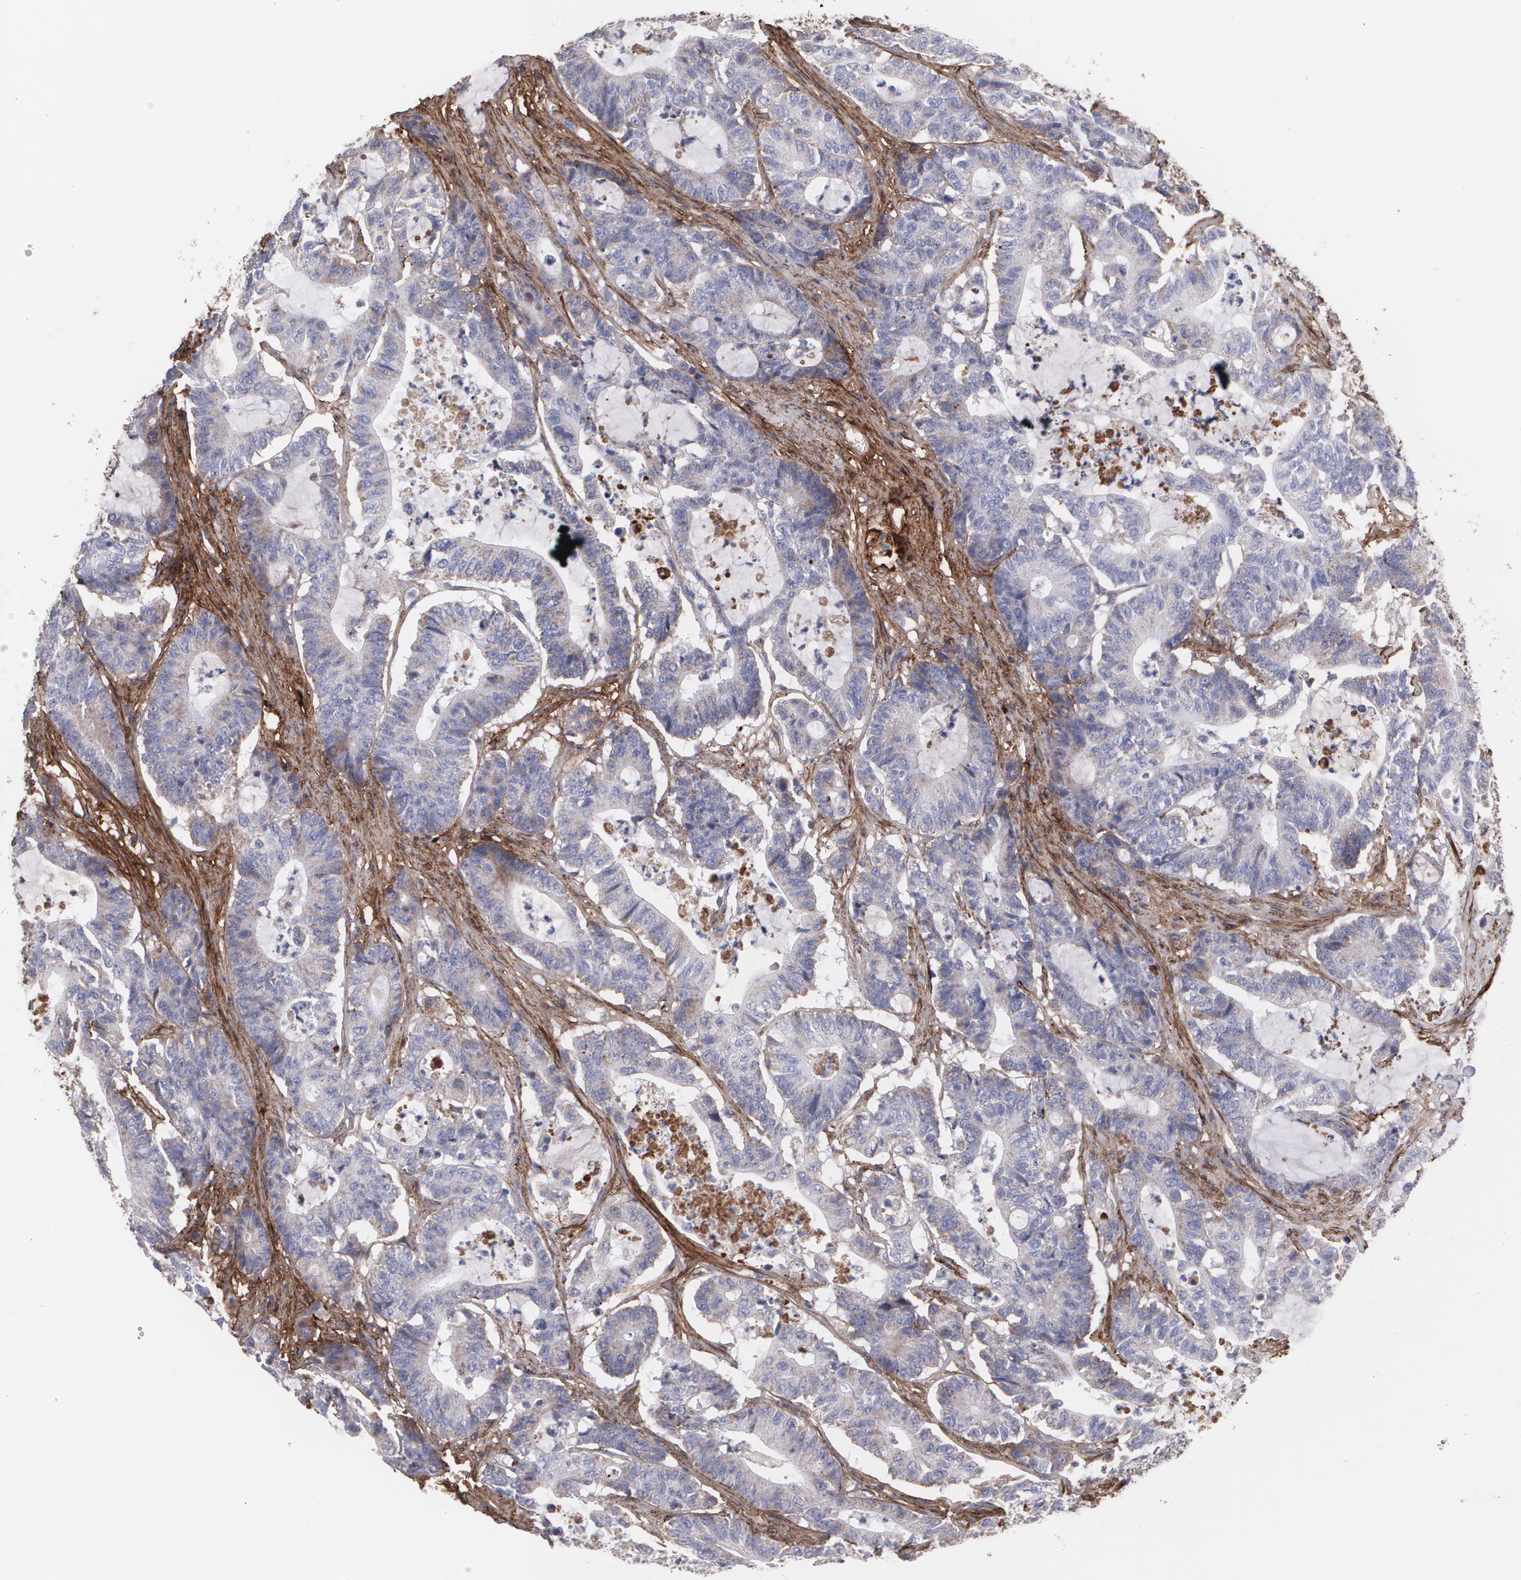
{"staining": {"intensity": "weak", "quantity": ">75%", "location": "cytoplasmic/membranous"}, "tissue": "colorectal cancer", "cell_type": "Tumor cells", "image_type": "cancer", "snomed": [{"axis": "morphology", "description": "Adenocarcinoma, NOS"}, {"axis": "topography", "description": "Colon"}], "caption": "Colorectal adenocarcinoma was stained to show a protein in brown. There is low levels of weak cytoplasmic/membranous staining in about >75% of tumor cells.", "gene": "FBLN1", "patient": {"sex": "female", "age": 84}}